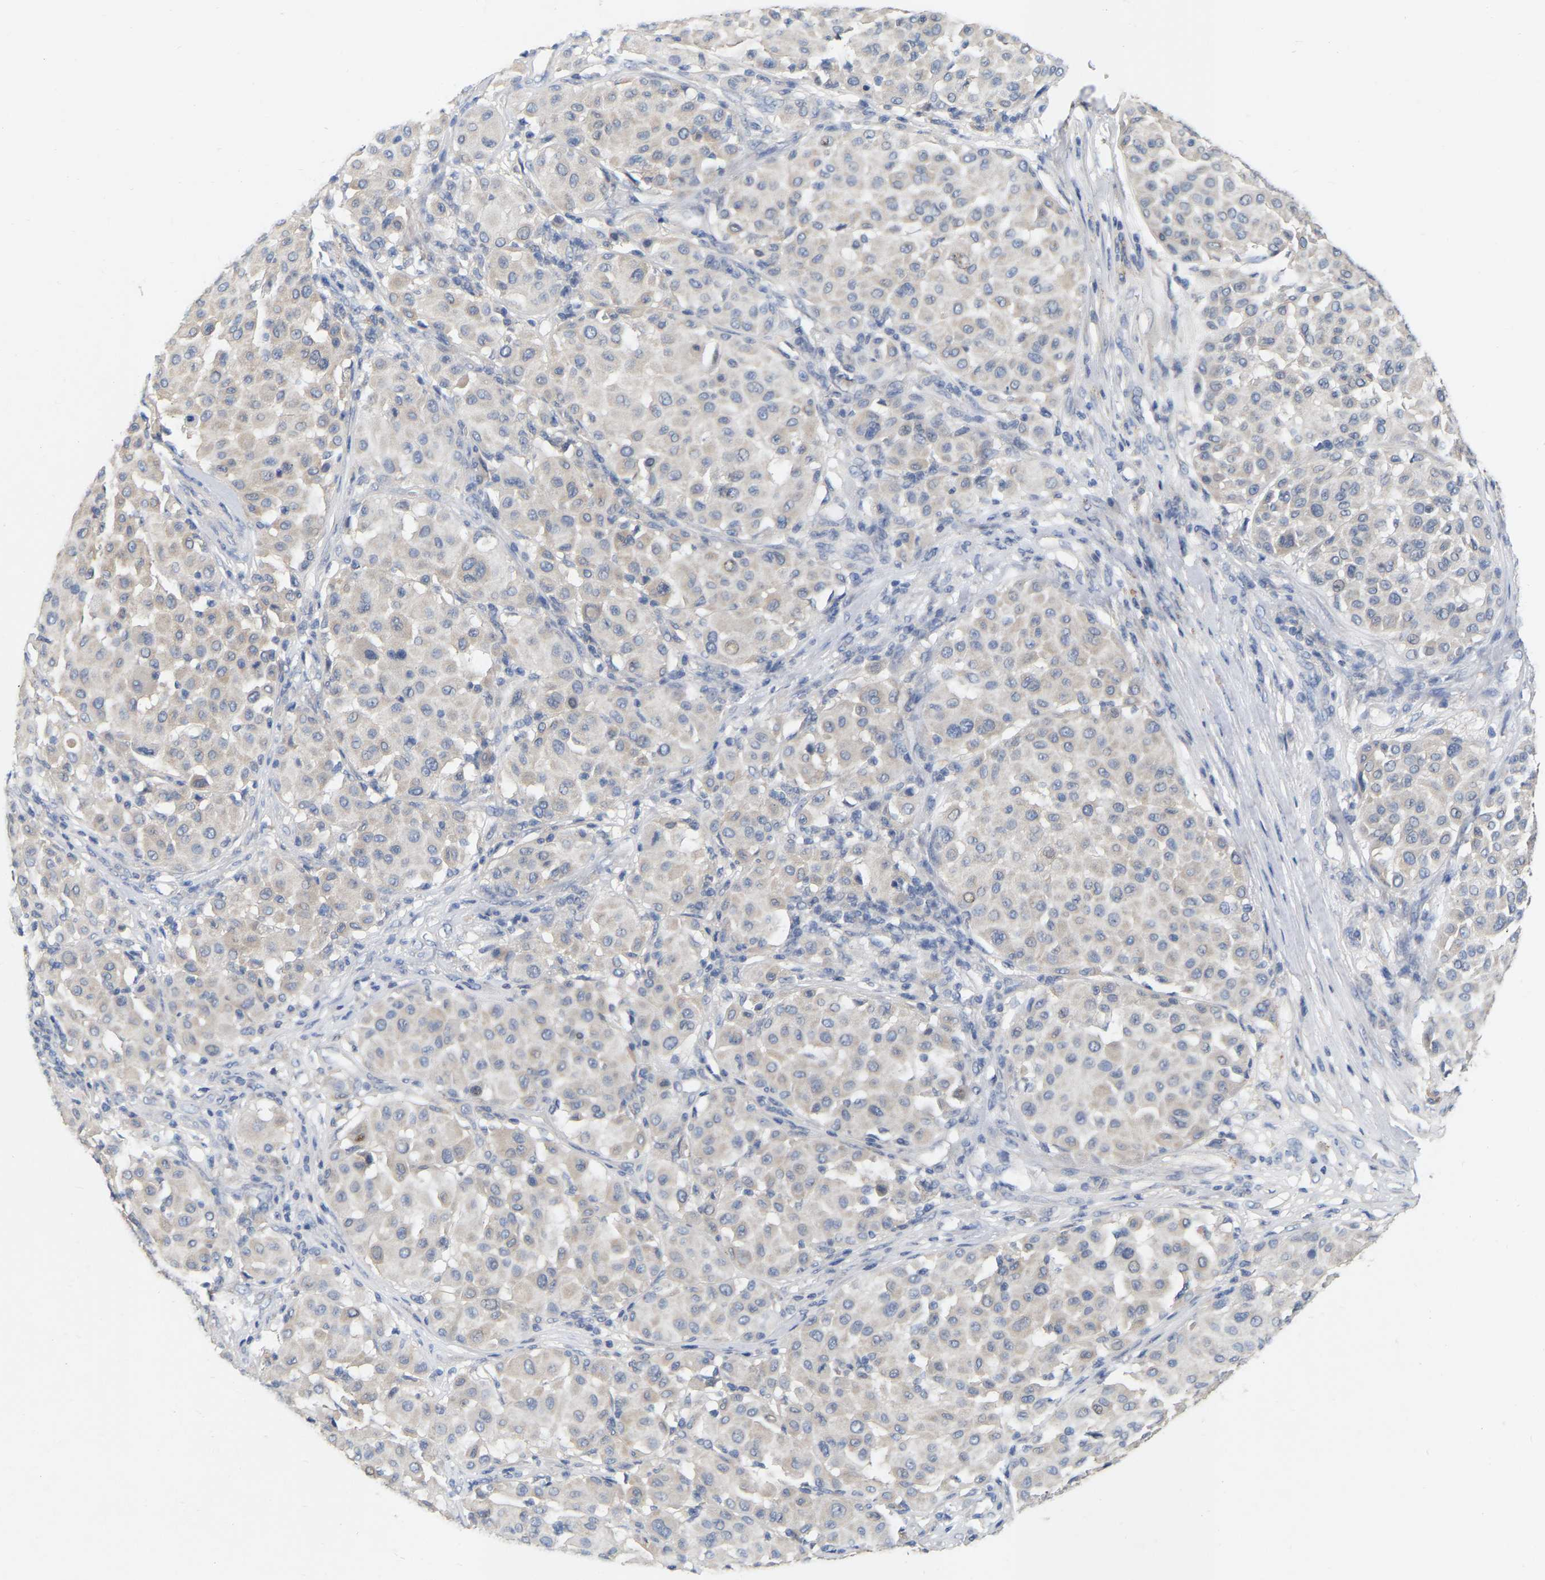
{"staining": {"intensity": "negative", "quantity": "none", "location": "none"}, "tissue": "melanoma", "cell_type": "Tumor cells", "image_type": "cancer", "snomed": [{"axis": "morphology", "description": "Malignant melanoma, Metastatic site"}, {"axis": "topography", "description": "Soft tissue"}], "caption": "The micrograph shows no staining of tumor cells in malignant melanoma (metastatic site).", "gene": "WIPI2", "patient": {"sex": "male", "age": 41}}